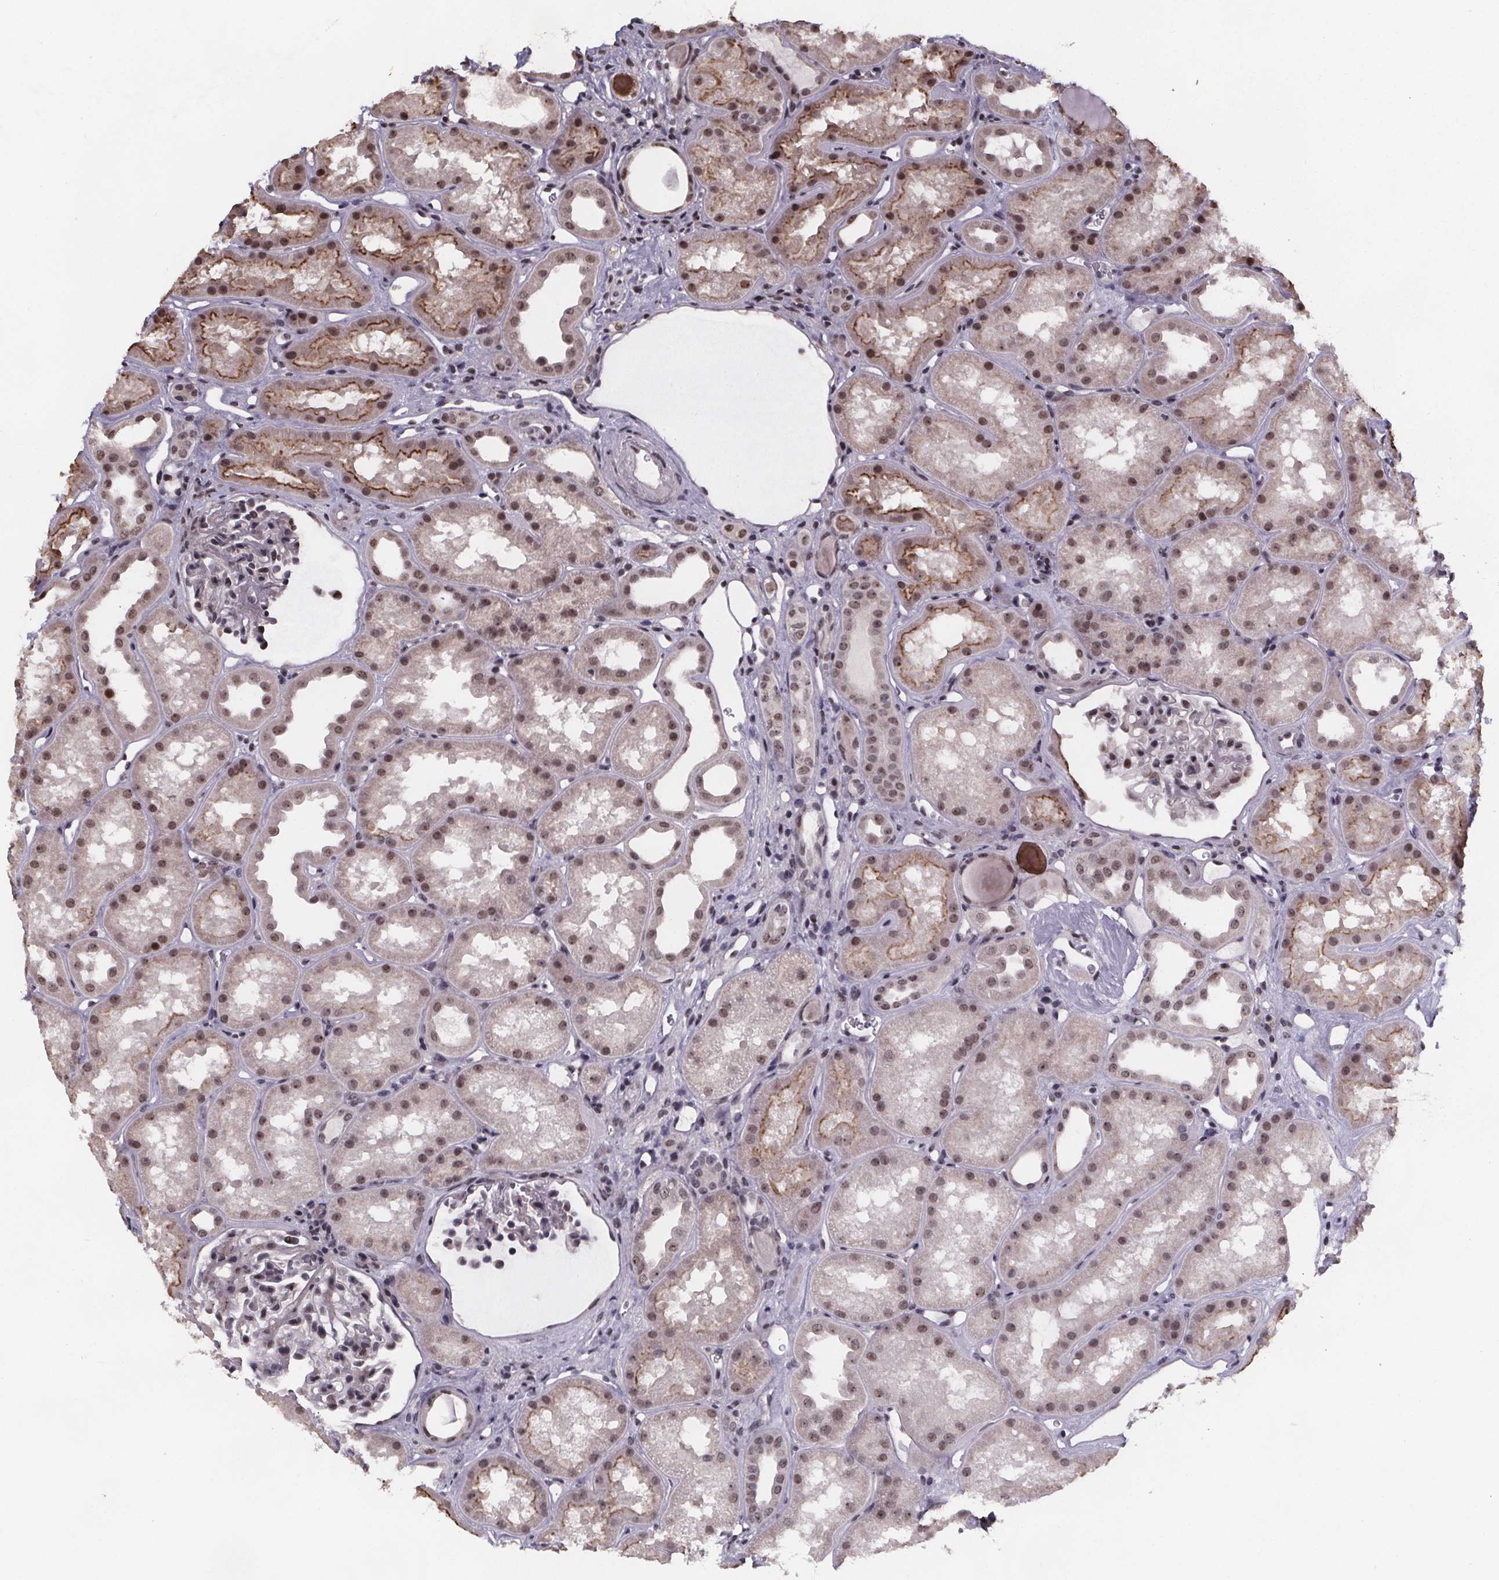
{"staining": {"intensity": "weak", "quantity": "25%-75%", "location": "nuclear"}, "tissue": "kidney", "cell_type": "Cells in glomeruli", "image_type": "normal", "snomed": [{"axis": "morphology", "description": "Normal tissue, NOS"}, {"axis": "topography", "description": "Kidney"}], "caption": "DAB (3,3'-diaminobenzidine) immunohistochemical staining of benign human kidney exhibits weak nuclear protein positivity in approximately 25%-75% of cells in glomeruli.", "gene": "U2SURP", "patient": {"sex": "male", "age": 61}}